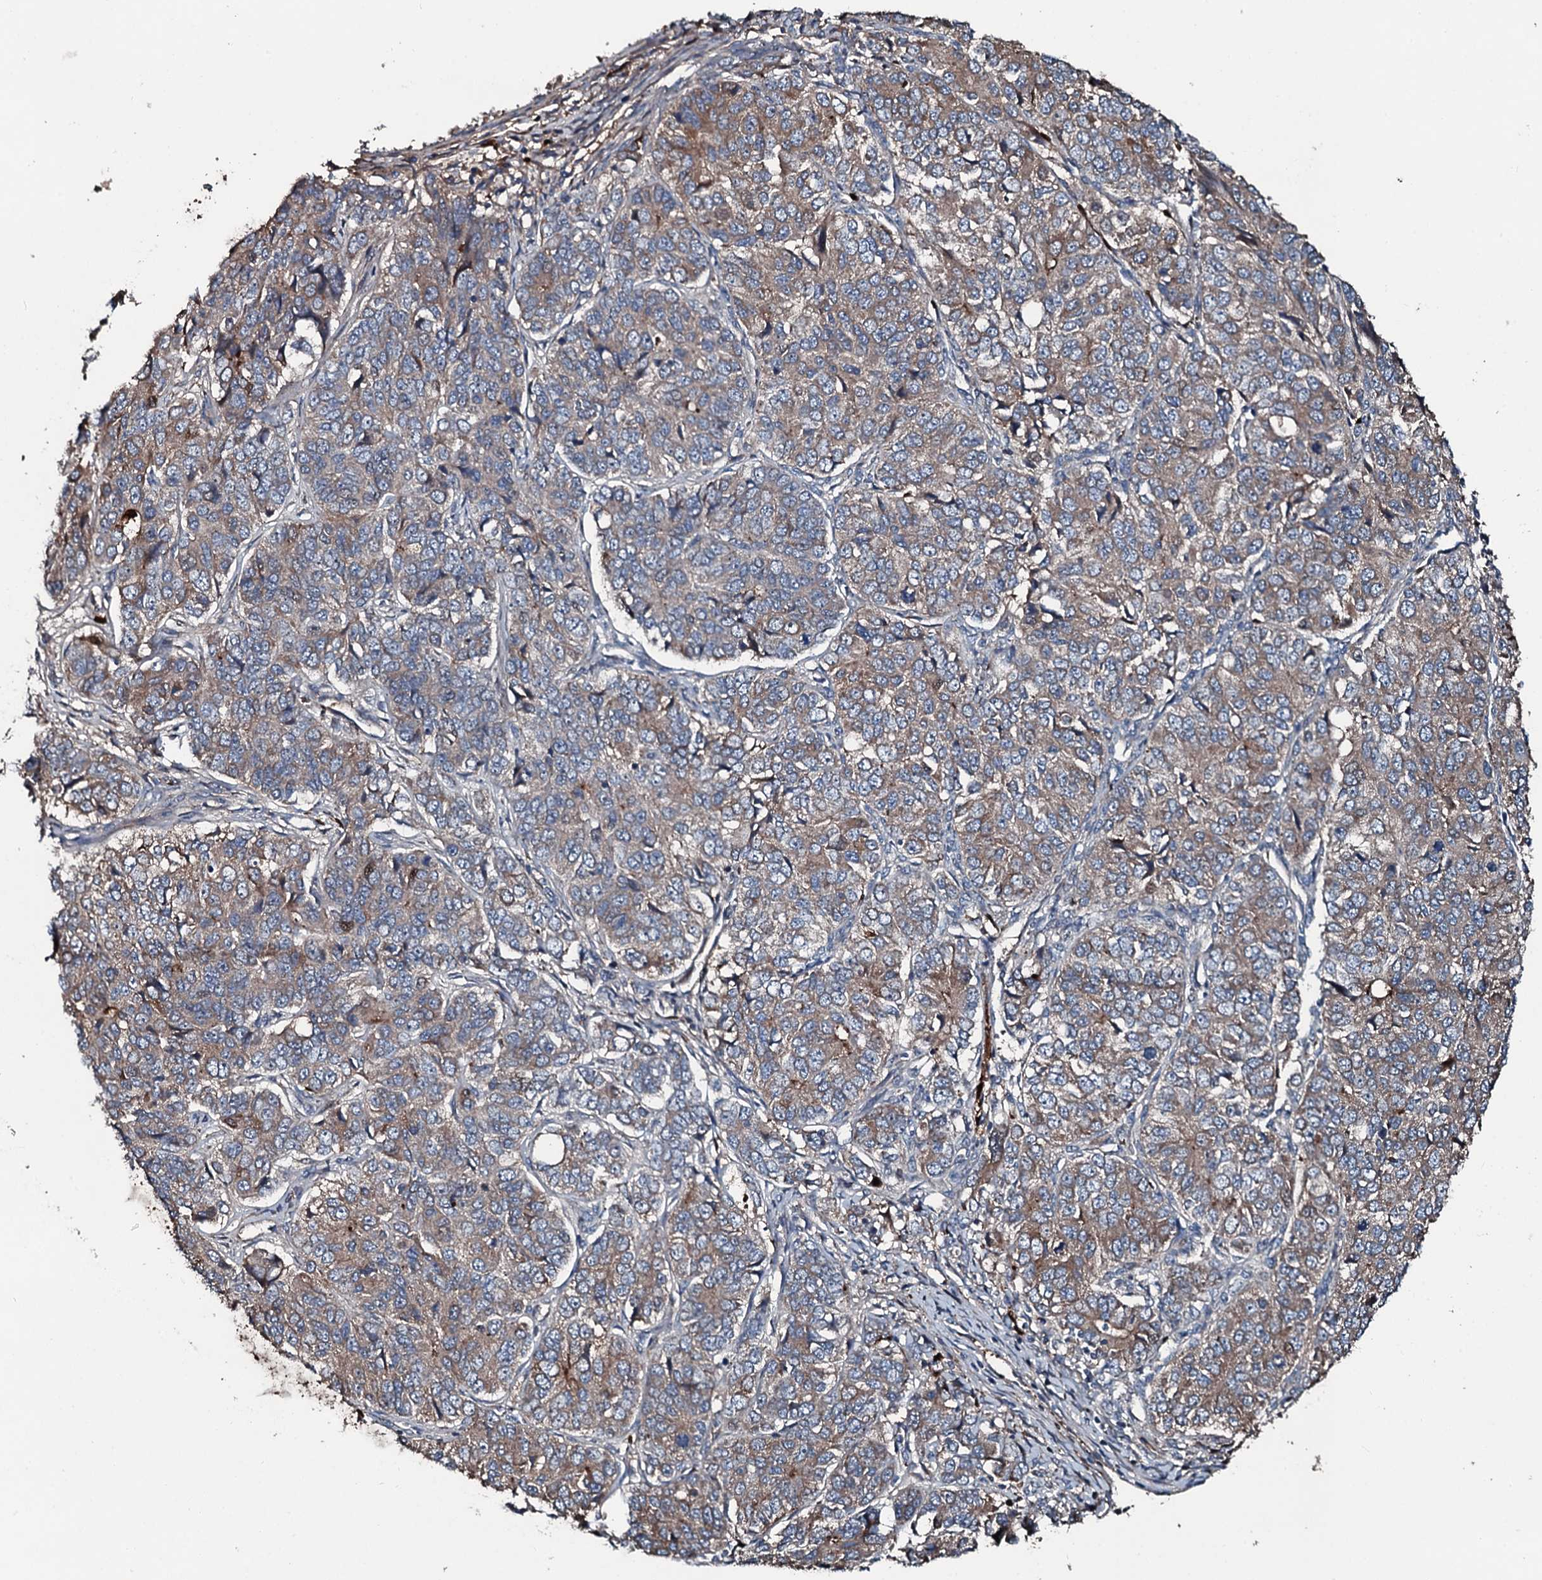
{"staining": {"intensity": "moderate", "quantity": ">75%", "location": "cytoplasmic/membranous"}, "tissue": "ovarian cancer", "cell_type": "Tumor cells", "image_type": "cancer", "snomed": [{"axis": "morphology", "description": "Carcinoma, endometroid"}, {"axis": "topography", "description": "Ovary"}], "caption": "Ovarian endometroid carcinoma stained with a protein marker reveals moderate staining in tumor cells.", "gene": "AARS1", "patient": {"sex": "female", "age": 51}}